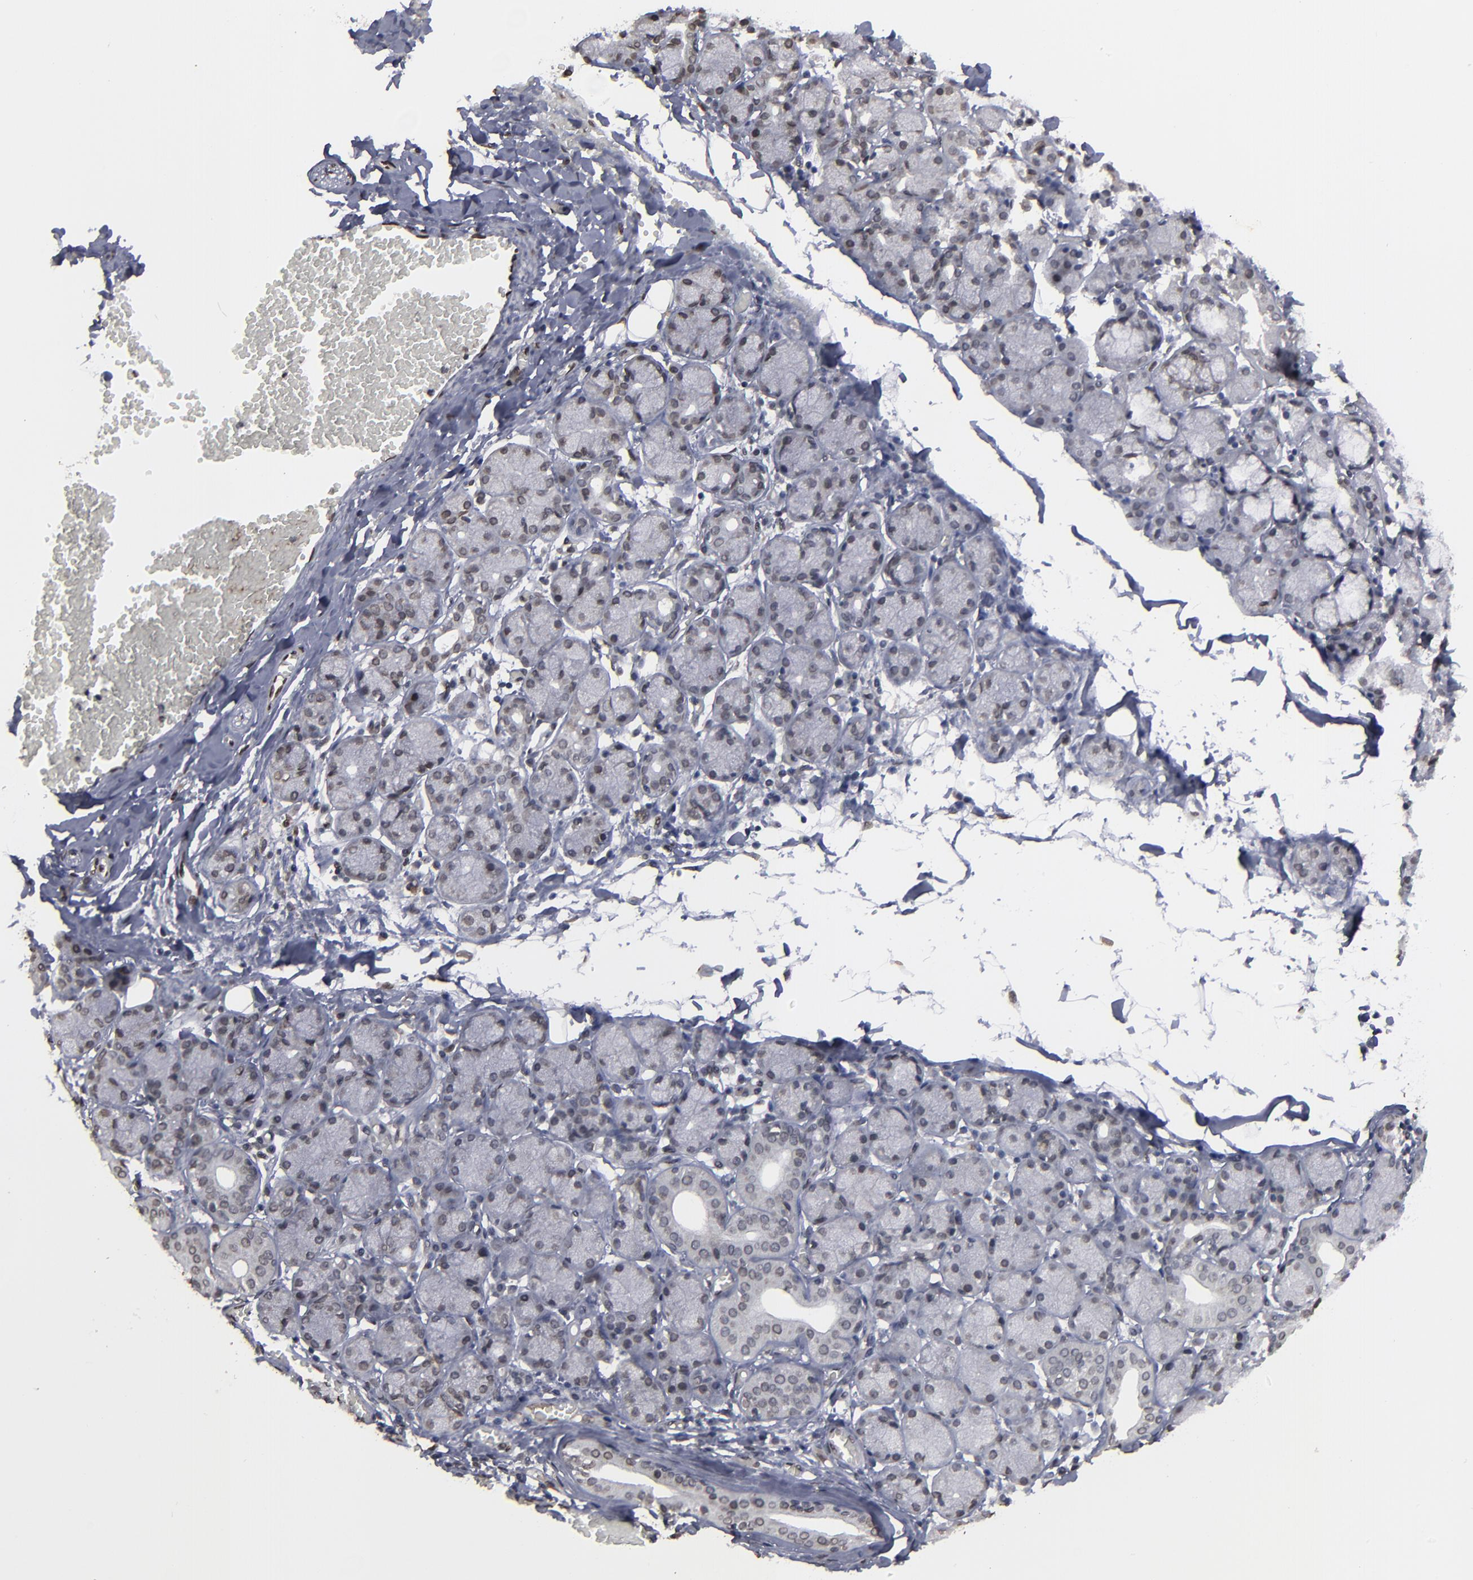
{"staining": {"intensity": "moderate", "quantity": "<25%", "location": "cytoplasmic/membranous,nuclear"}, "tissue": "salivary gland", "cell_type": "Glandular cells", "image_type": "normal", "snomed": [{"axis": "morphology", "description": "Normal tissue, NOS"}, {"axis": "topography", "description": "Salivary gland"}], "caption": "Immunohistochemical staining of normal human salivary gland demonstrates <25% levels of moderate cytoplasmic/membranous,nuclear protein staining in approximately <25% of glandular cells. (IHC, brightfield microscopy, high magnification).", "gene": "BAZ1A", "patient": {"sex": "female", "age": 24}}